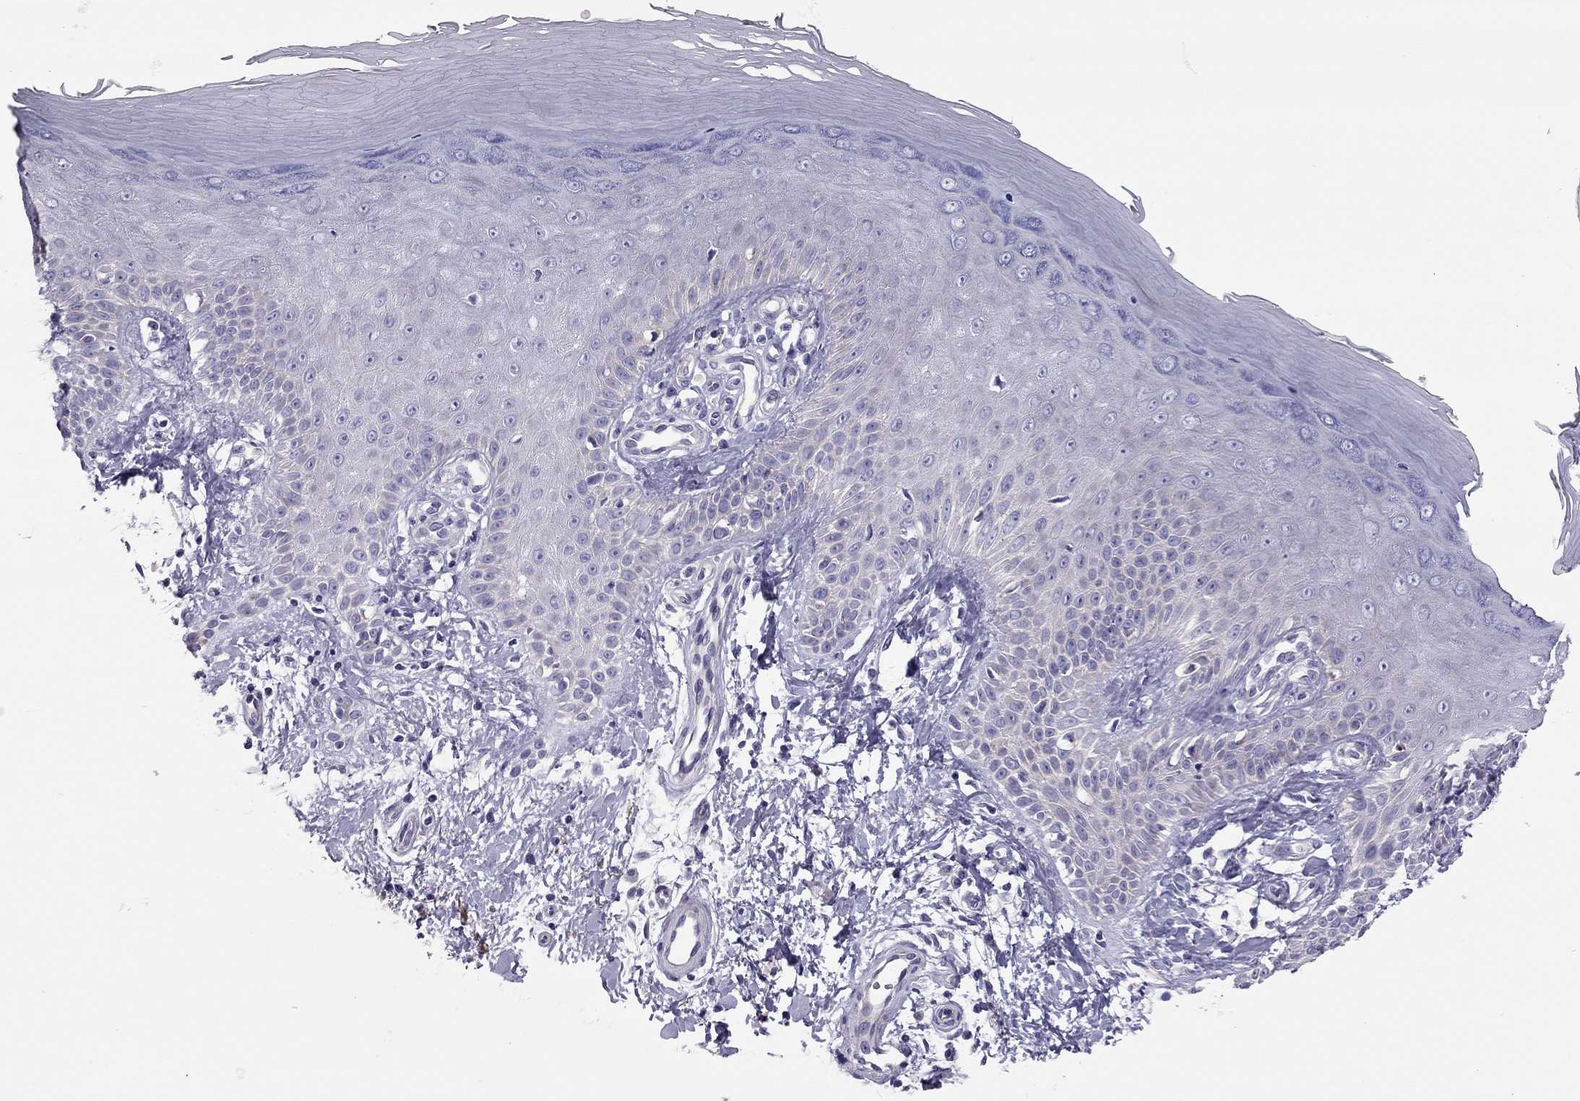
{"staining": {"intensity": "negative", "quantity": "none", "location": "none"}, "tissue": "skin", "cell_type": "Fibroblasts", "image_type": "normal", "snomed": [{"axis": "morphology", "description": "Normal tissue, NOS"}, {"axis": "morphology", "description": "Inflammation, NOS"}, {"axis": "morphology", "description": "Fibrosis, NOS"}, {"axis": "topography", "description": "Skin"}], "caption": "The immunohistochemistry (IHC) histopathology image has no significant staining in fibroblasts of skin.", "gene": "SCARB1", "patient": {"sex": "male", "age": 71}}